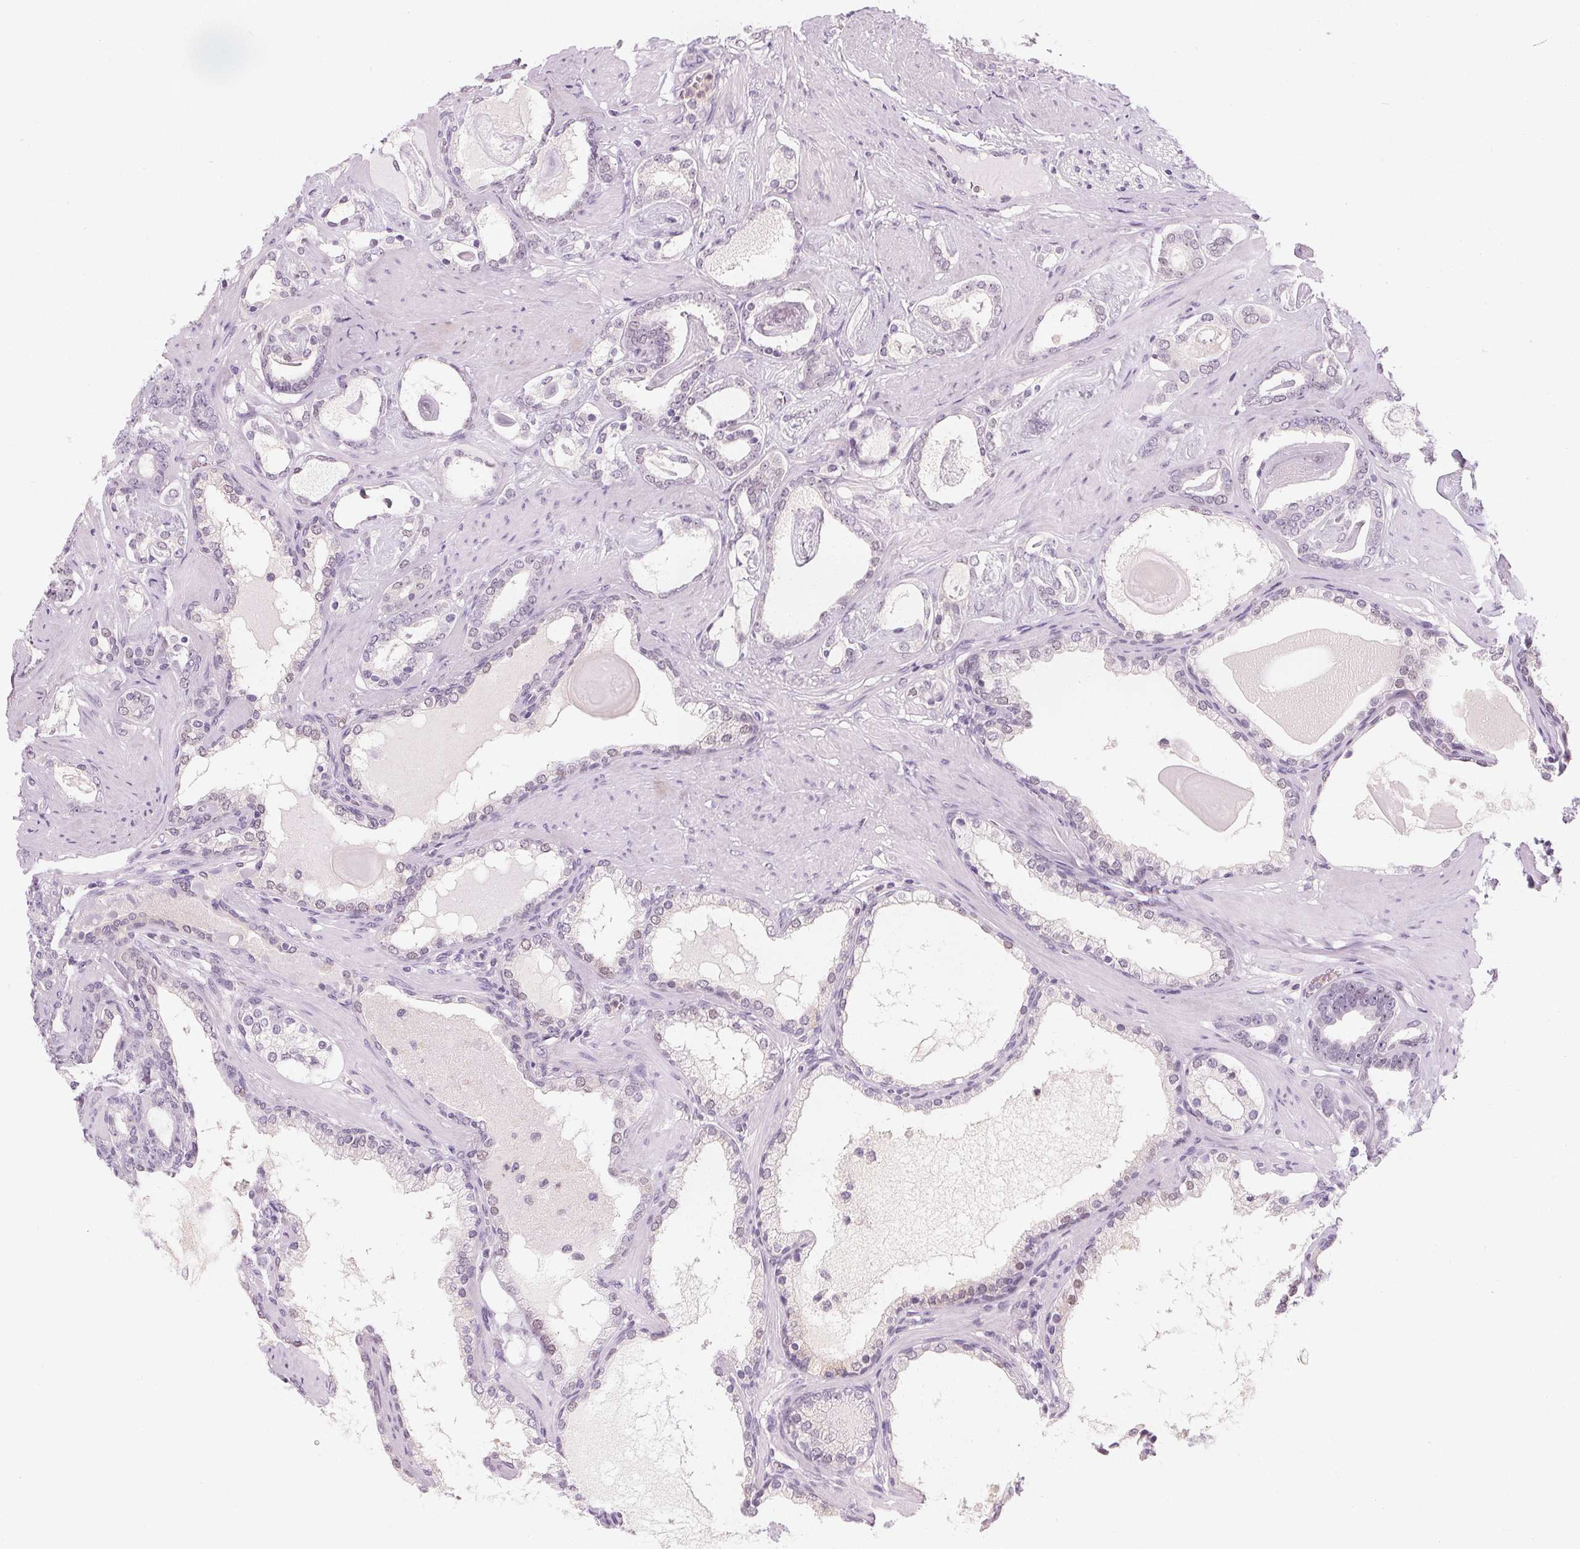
{"staining": {"intensity": "negative", "quantity": "none", "location": "none"}, "tissue": "prostate cancer", "cell_type": "Tumor cells", "image_type": "cancer", "snomed": [{"axis": "morphology", "description": "Adenocarcinoma, High grade"}, {"axis": "topography", "description": "Prostate"}], "caption": "This is a histopathology image of immunohistochemistry (IHC) staining of prostate cancer (adenocarcinoma (high-grade)), which shows no positivity in tumor cells.", "gene": "UGP2", "patient": {"sex": "male", "age": 63}}